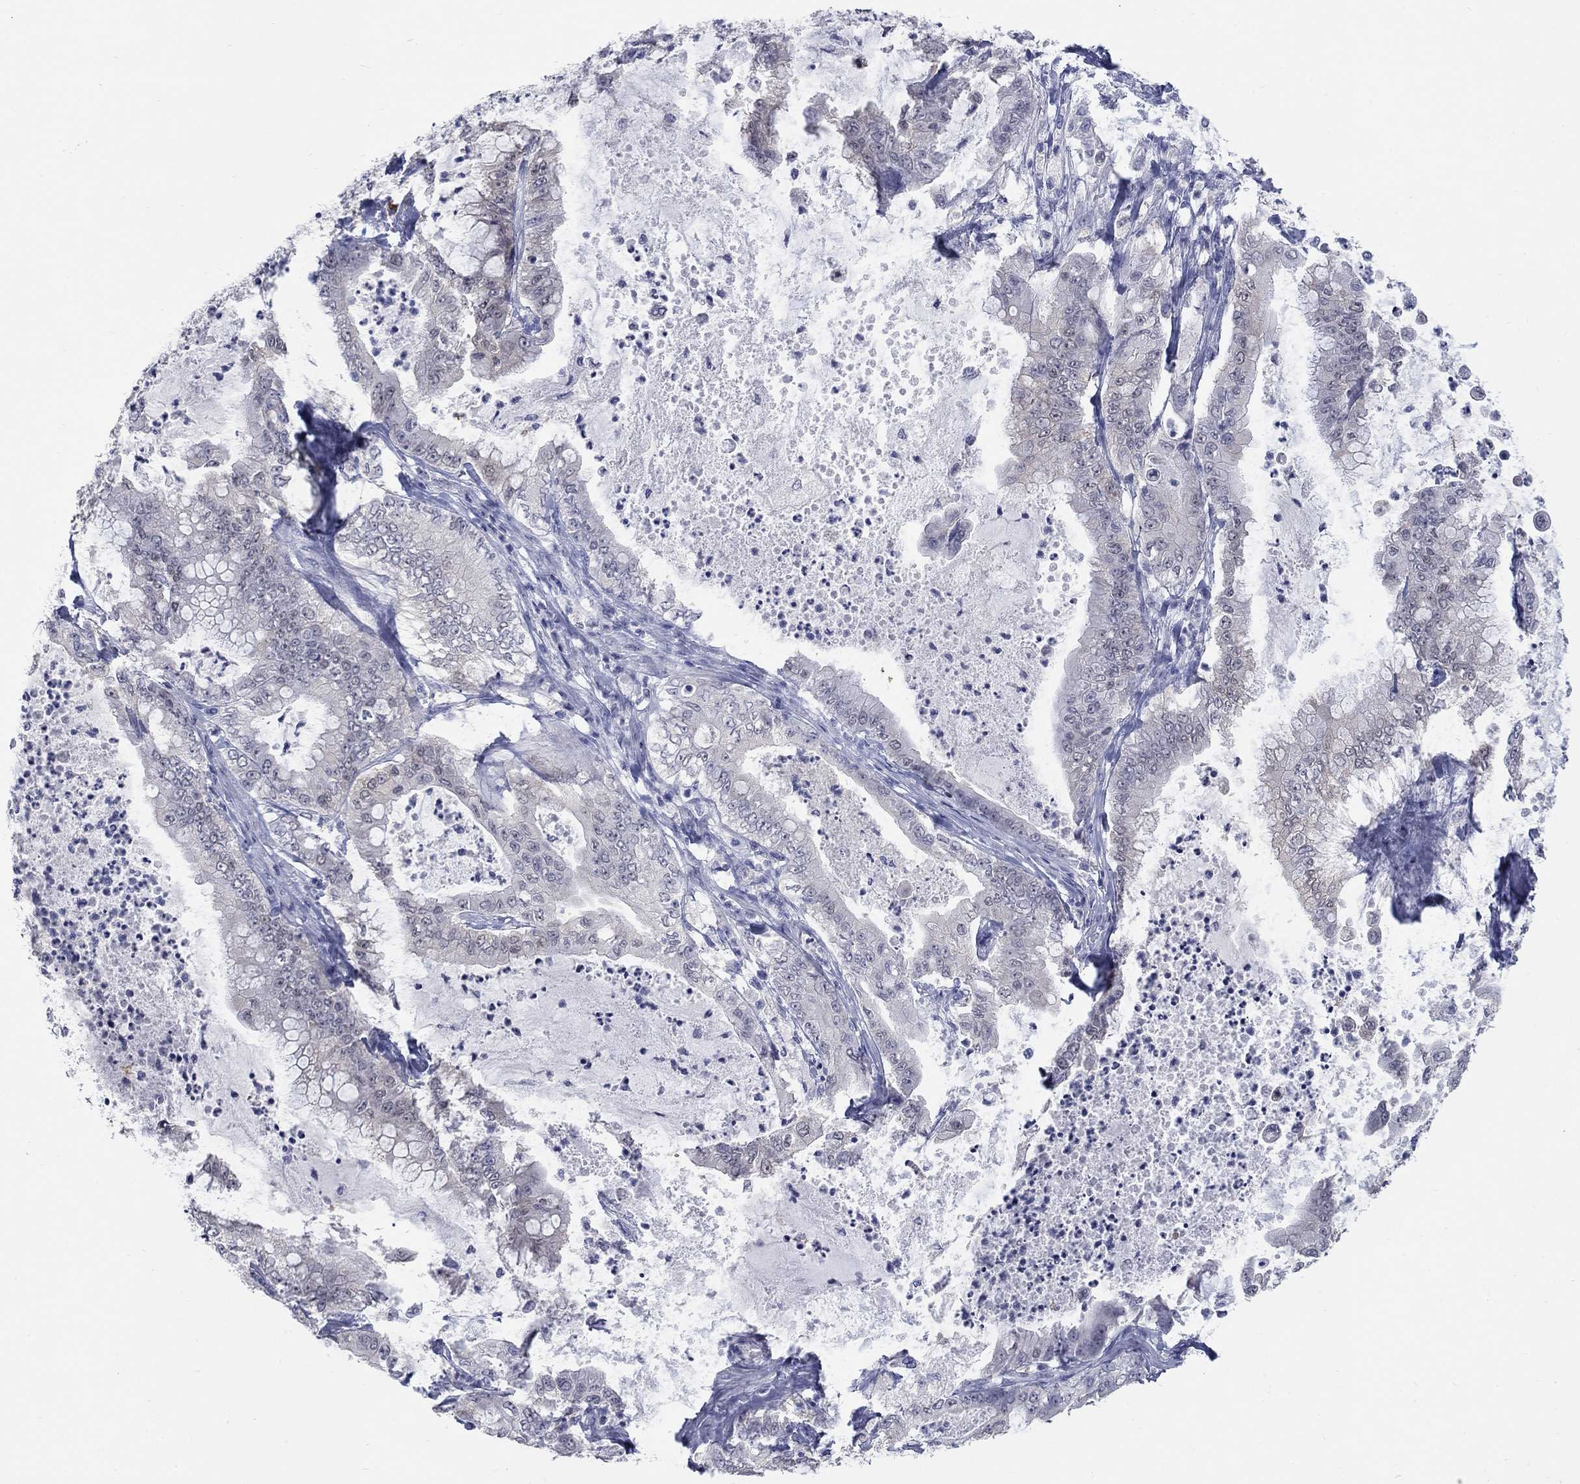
{"staining": {"intensity": "negative", "quantity": "none", "location": "none"}, "tissue": "pancreatic cancer", "cell_type": "Tumor cells", "image_type": "cancer", "snomed": [{"axis": "morphology", "description": "Adenocarcinoma, NOS"}, {"axis": "topography", "description": "Pancreas"}], "caption": "High magnification brightfield microscopy of pancreatic cancer stained with DAB (3,3'-diaminobenzidine) (brown) and counterstained with hematoxylin (blue): tumor cells show no significant staining.", "gene": "ATP6V1G2", "patient": {"sex": "male", "age": 71}}